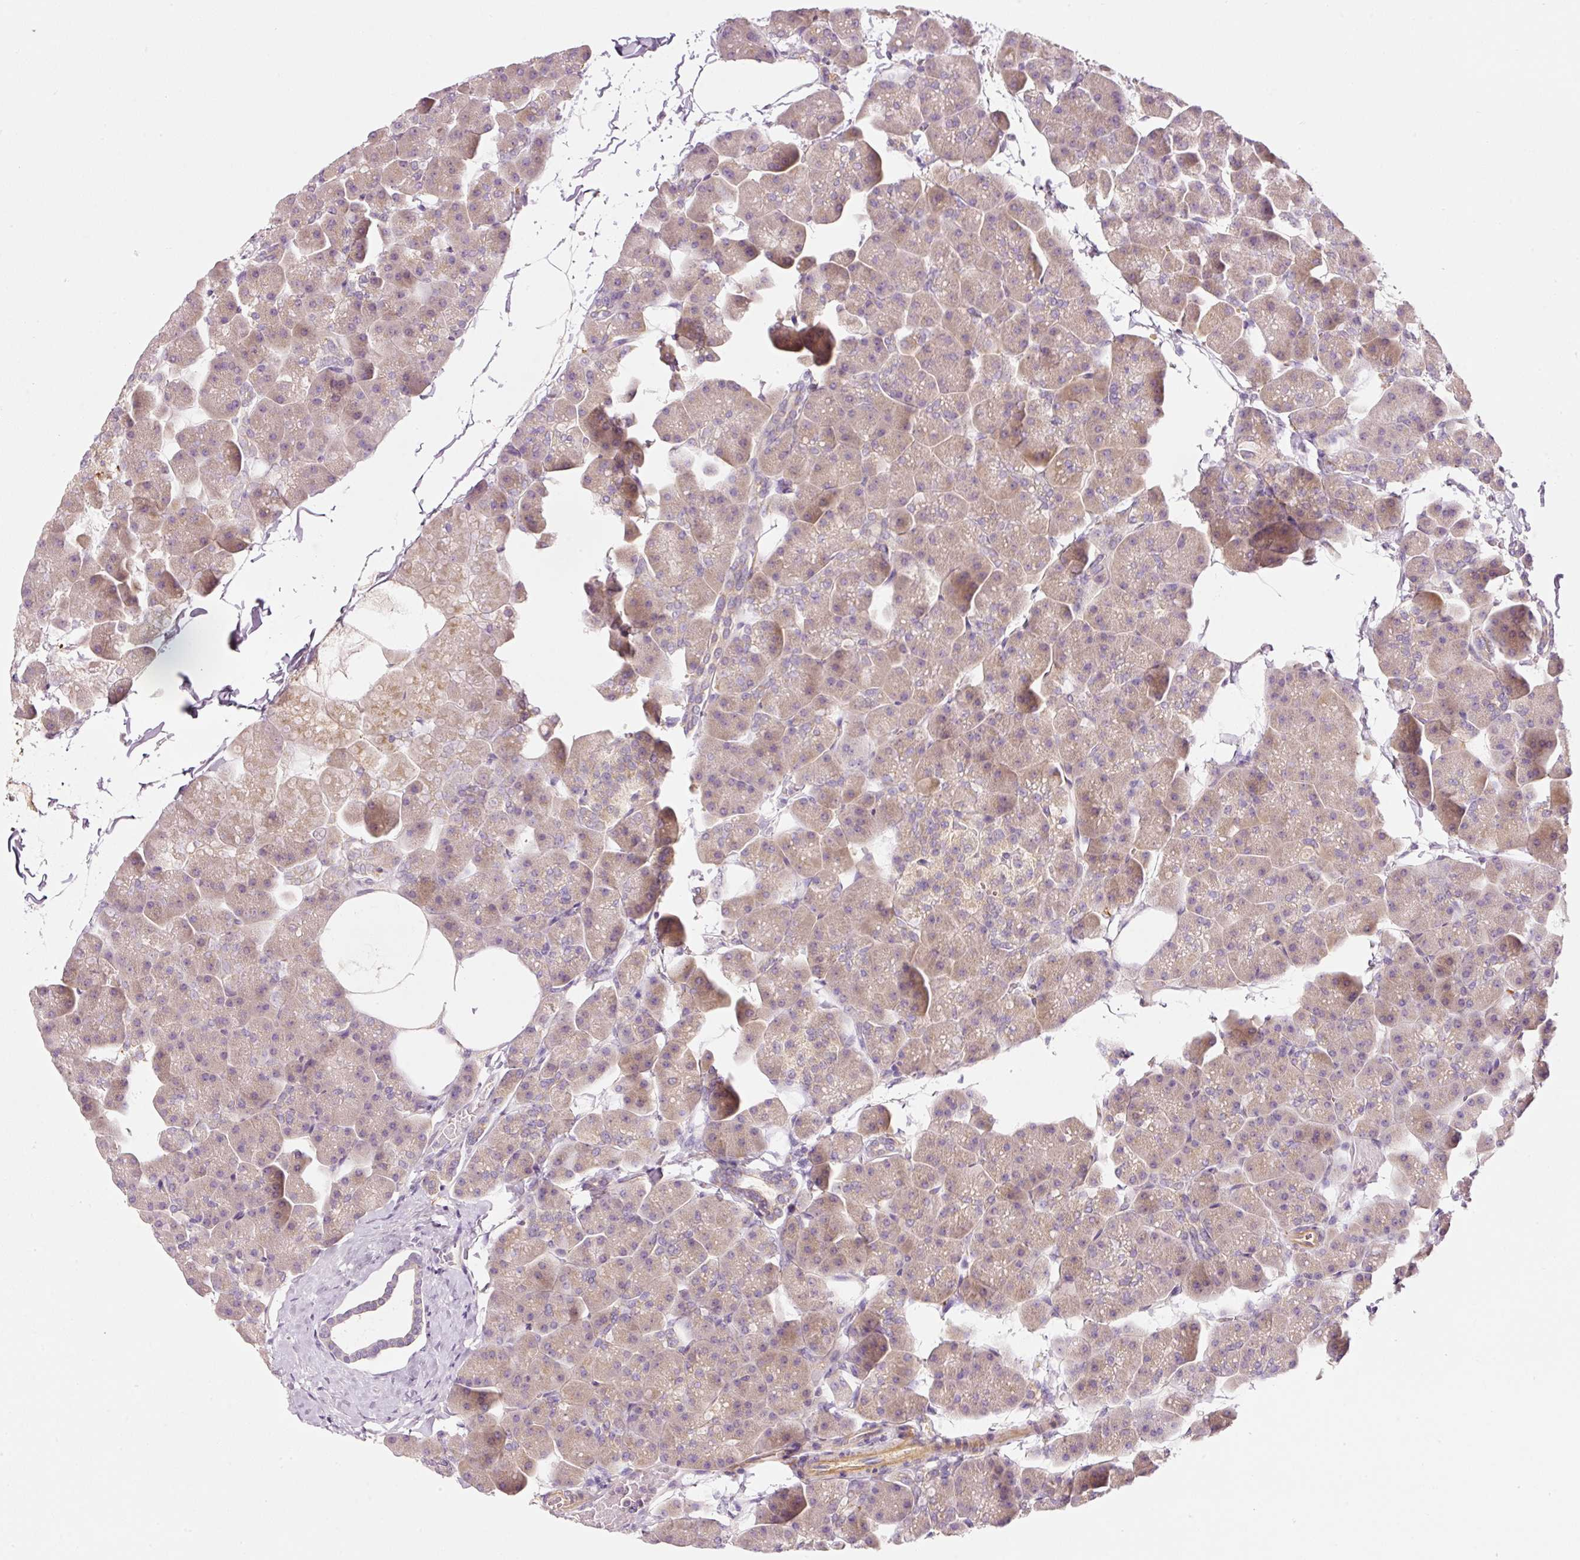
{"staining": {"intensity": "weak", "quantity": ">75%", "location": "cytoplasmic/membranous"}, "tissue": "pancreas", "cell_type": "Exocrine glandular cells", "image_type": "normal", "snomed": [{"axis": "morphology", "description": "Normal tissue, NOS"}, {"axis": "topography", "description": "Pancreas"}], "caption": "Immunohistochemistry (IHC) of unremarkable human pancreas demonstrates low levels of weak cytoplasmic/membranous expression in about >75% of exocrine glandular cells.", "gene": "RNF167", "patient": {"sex": "male", "age": 35}}